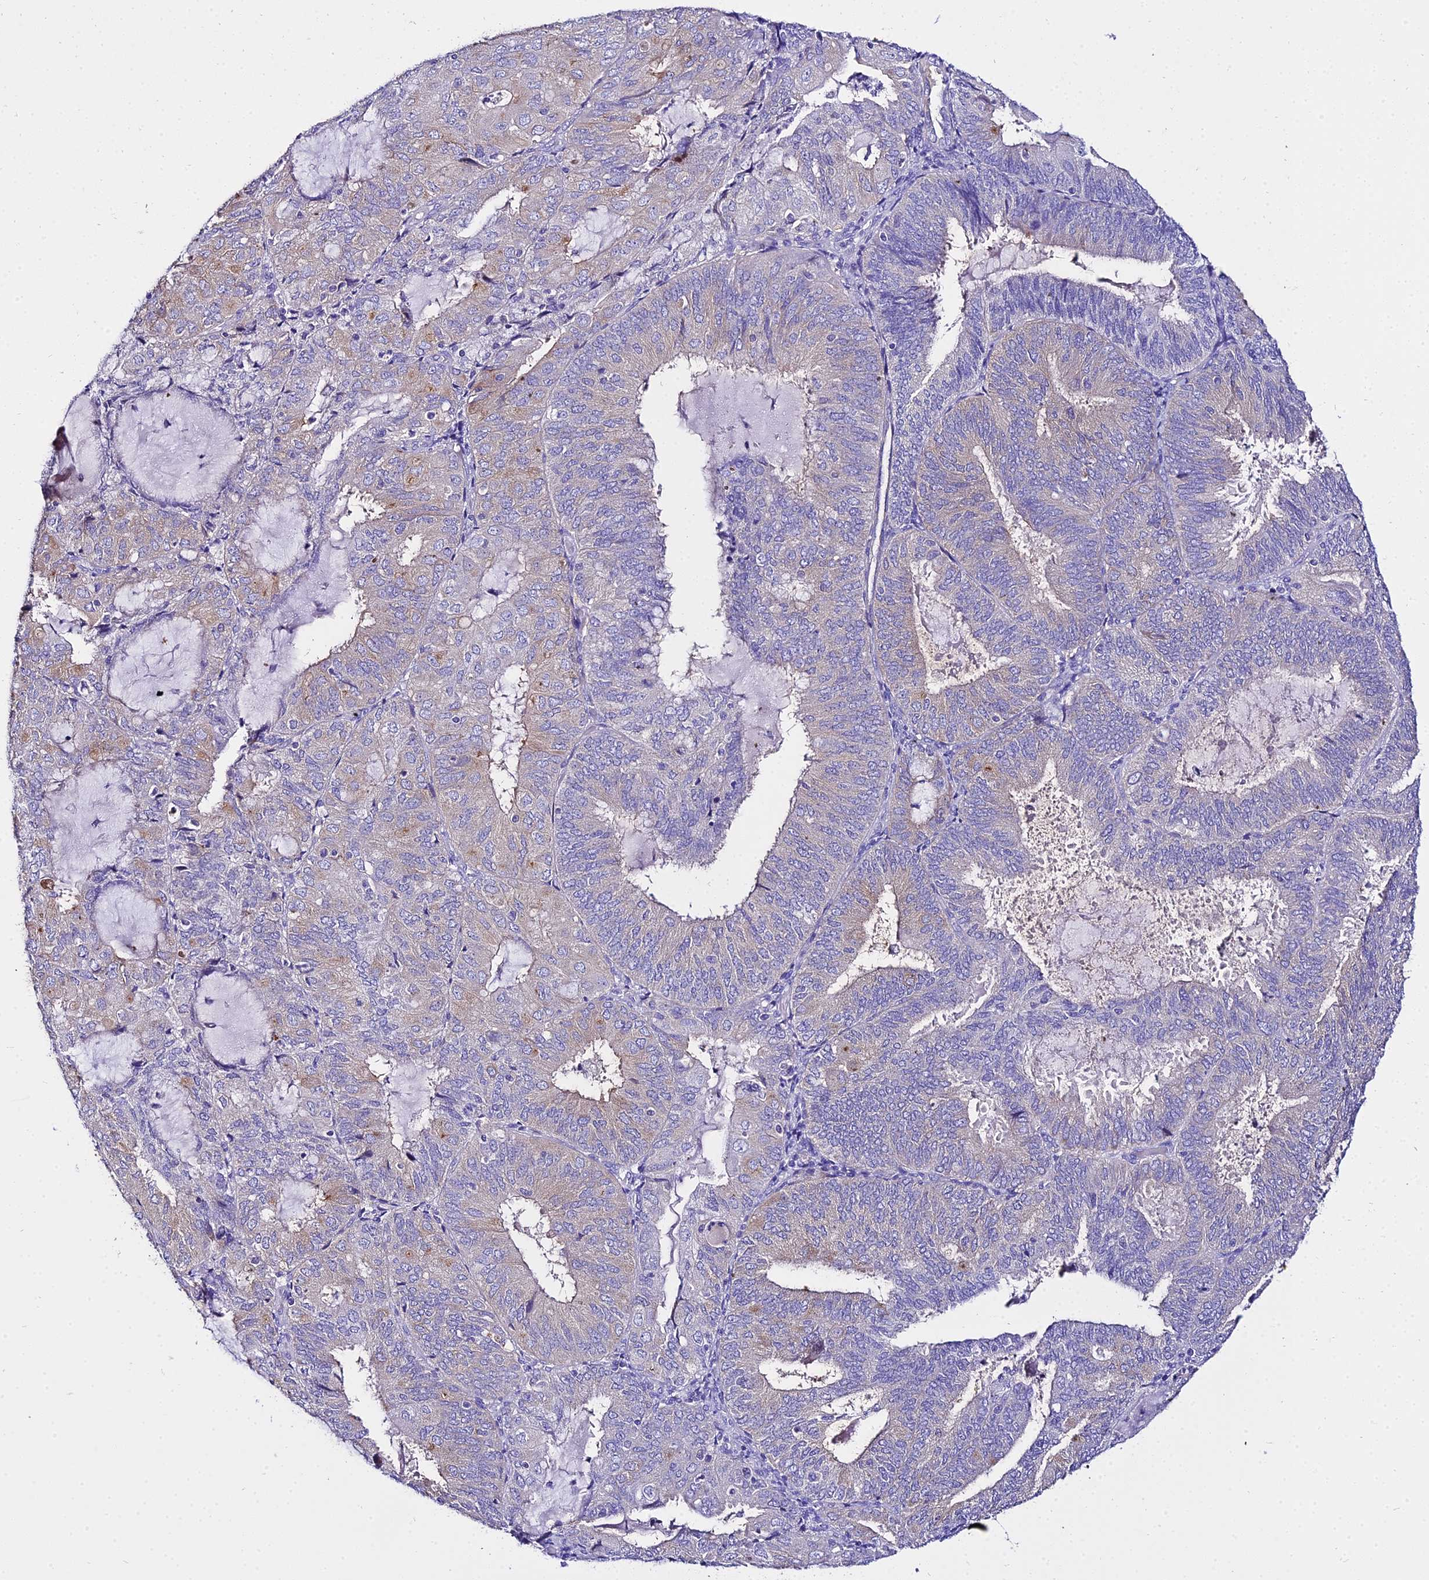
{"staining": {"intensity": "weak", "quantity": "<25%", "location": "cytoplasmic/membranous"}, "tissue": "endometrial cancer", "cell_type": "Tumor cells", "image_type": "cancer", "snomed": [{"axis": "morphology", "description": "Adenocarcinoma, NOS"}, {"axis": "topography", "description": "Endometrium"}], "caption": "Image shows no significant protein expression in tumor cells of adenocarcinoma (endometrial).", "gene": "TUBA3D", "patient": {"sex": "female", "age": 81}}